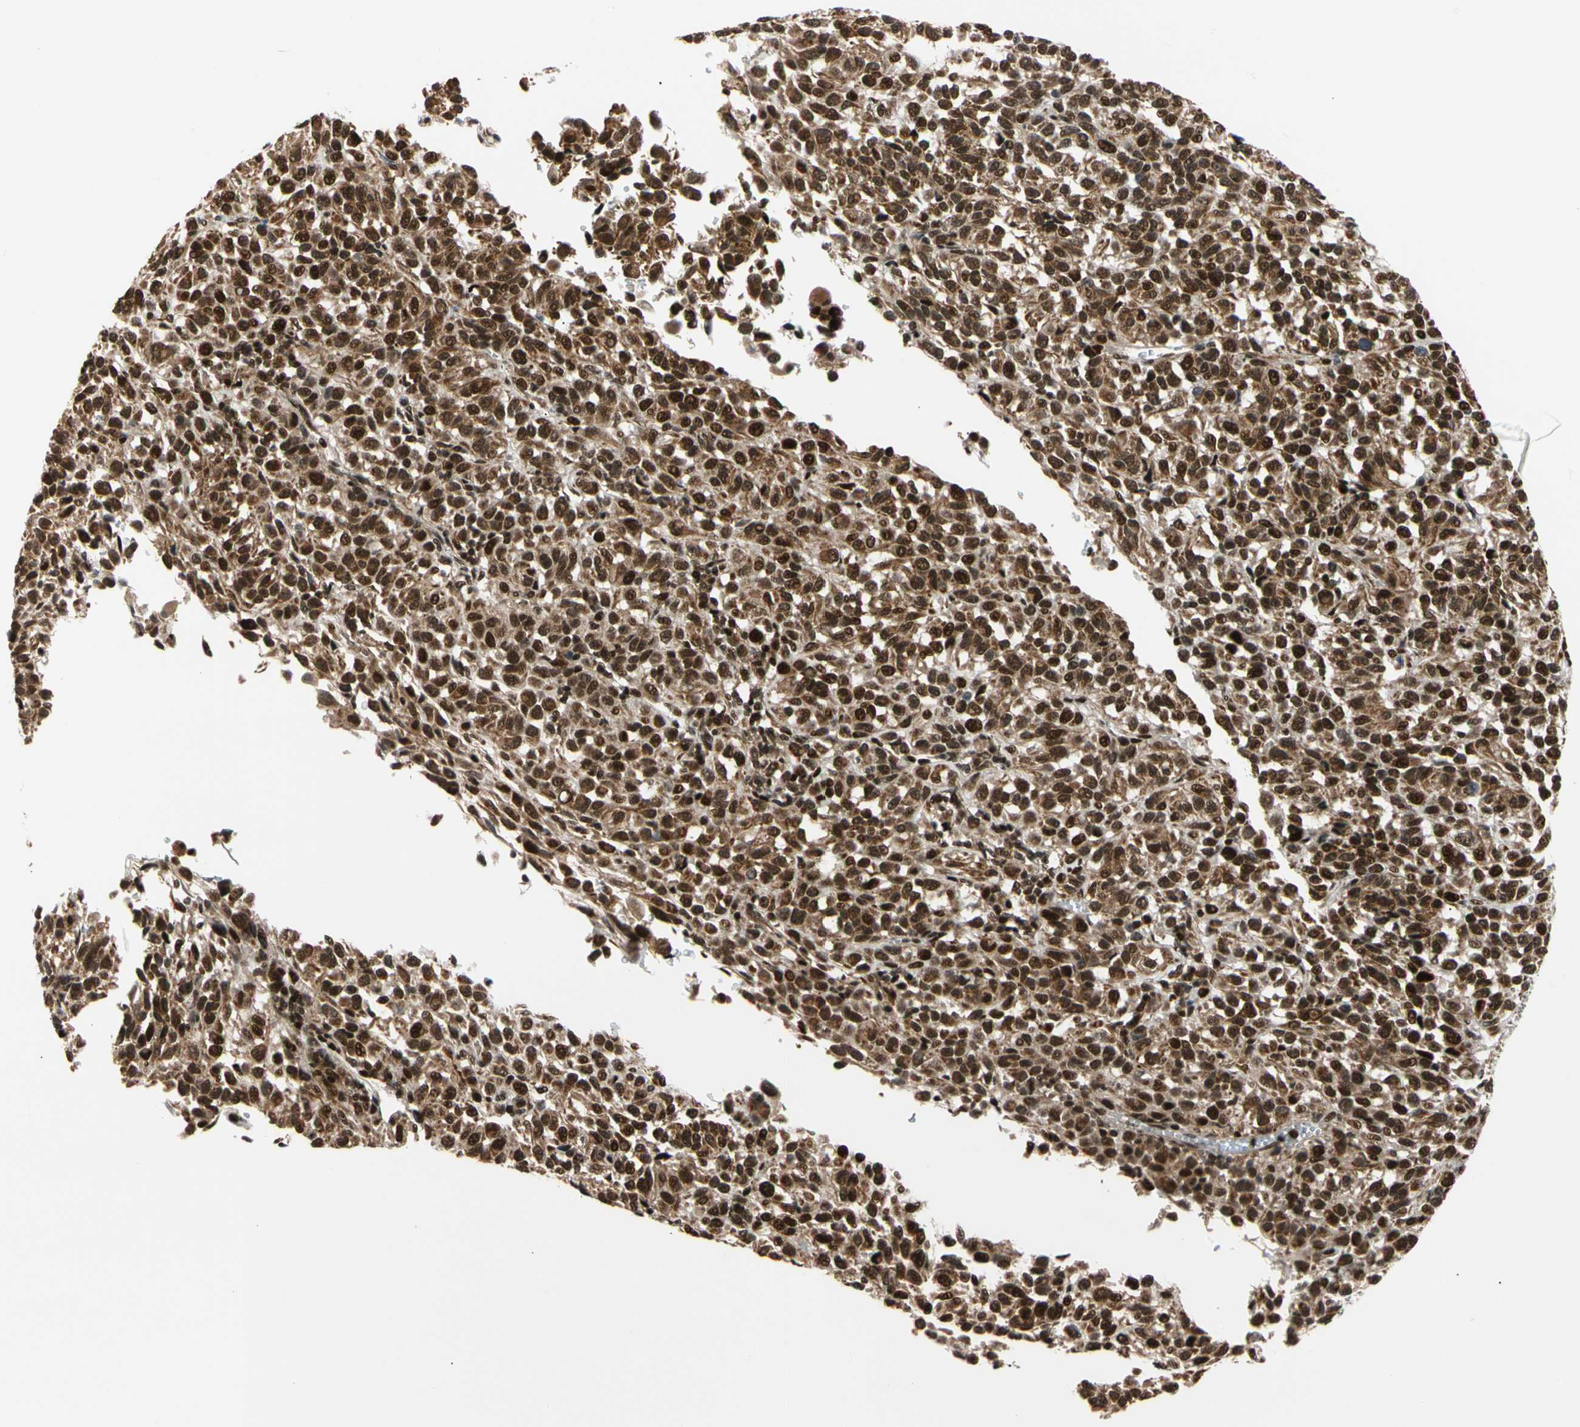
{"staining": {"intensity": "strong", "quantity": ">75%", "location": "nuclear"}, "tissue": "melanoma", "cell_type": "Tumor cells", "image_type": "cancer", "snomed": [{"axis": "morphology", "description": "Malignant melanoma, Metastatic site"}, {"axis": "topography", "description": "Lung"}], "caption": "Melanoma tissue displays strong nuclear staining in approximately >75% of tumor cells, visualized by immunohistochemistry.", "gene": "E2F1", "patient": {"sex": "male", "age": 64}}